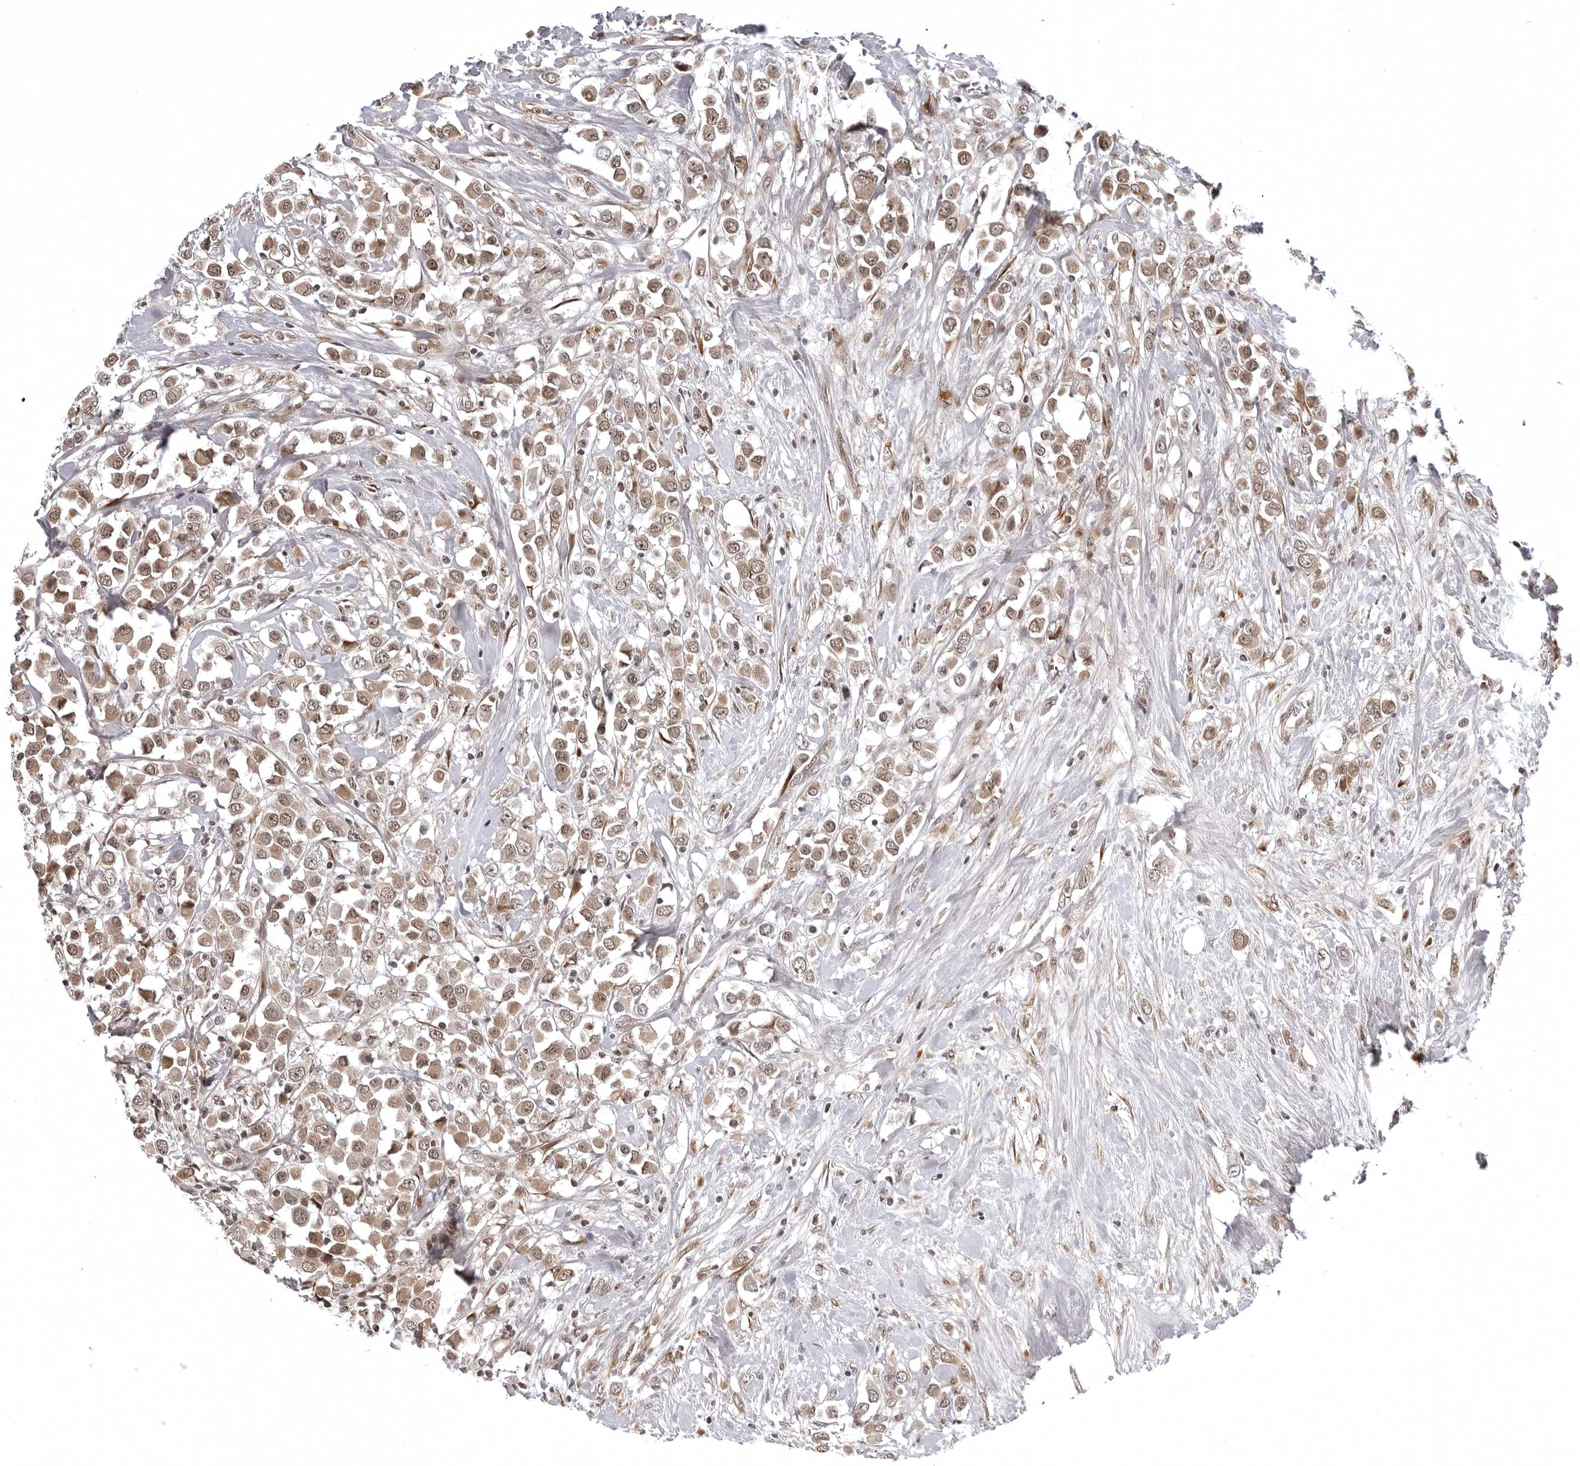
{"staining": {"intensity": "moderate", "quantity": ">75%", "location": "nuclear"}, "tissue": "breast cancer", "cell_type": "Tumor cells", "image_type": "cancer", "snomed": [{"axis": "morphology", "description": "Duct carcinoma"}, {"axis": "topography", "description": "Breast"}], "caption": "Human breast intraductal carcinoma stained for a protein (brown) demonstrates moderate nuclear positive expression in approximately >75% of tumor cells.", "gene": "PHF3", "patient": {"sex": "female", "age": 61}}